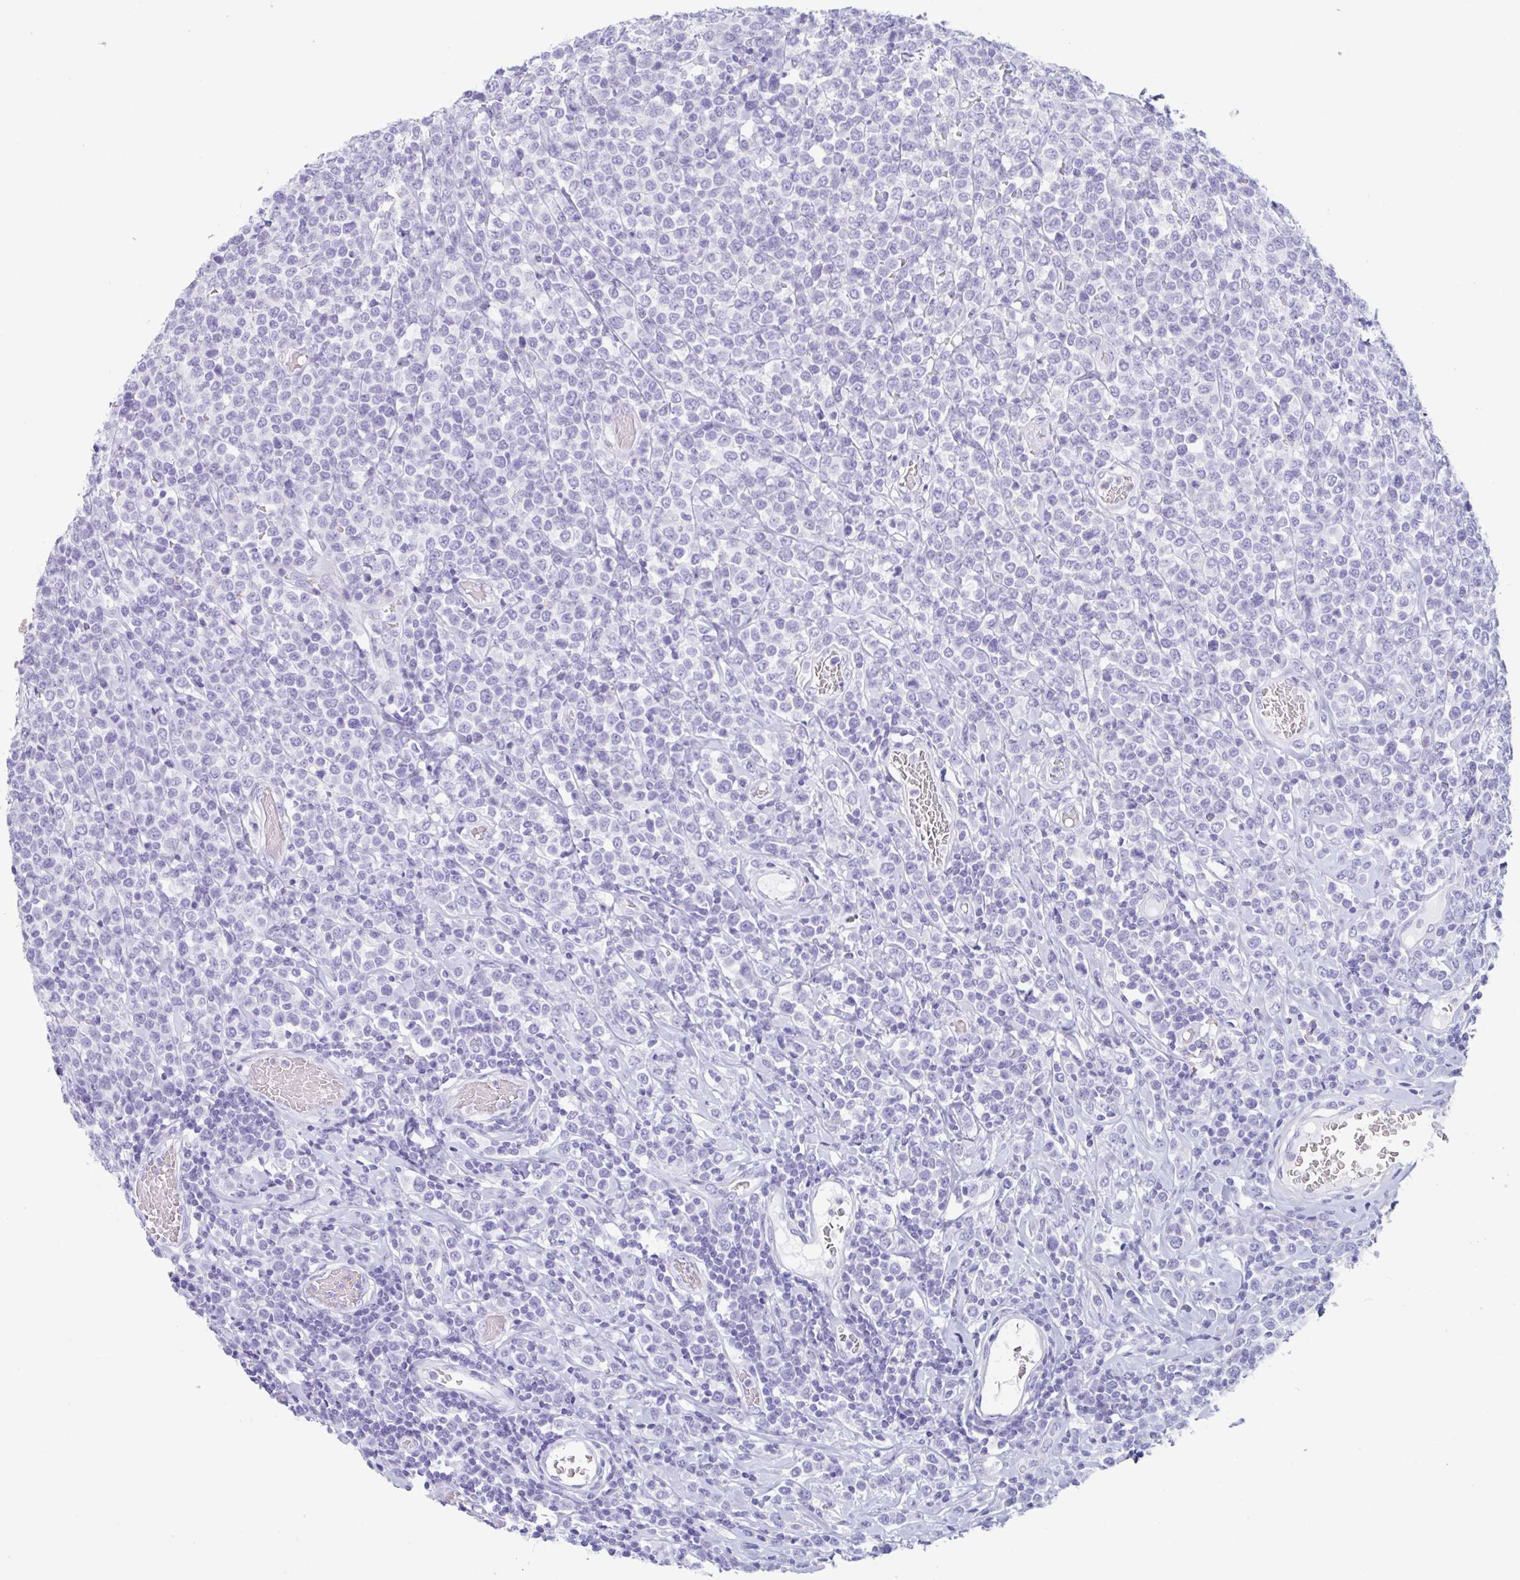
{"staining": {"intensity": "negative", "quantity": "none", "location": "none"}, "tissue": "lymphoma", "cell_type": "Tumor cells", "image_type": "cancer", "snomed": [{"axis": "morphology", "description": "Malignant lymphoma, non-Hodgkin's type, High grade"}, {"axis": "topography", "description": "Soft tissue"}], "caption": "DAB immunohistochemical staining of human malignant lymphoma, non-Hodgkin's type (high-grade) shows no significant positivity in tumor cells.", "gene": "TAS2R41", "patient": {"sex": "female", "age": 56}}